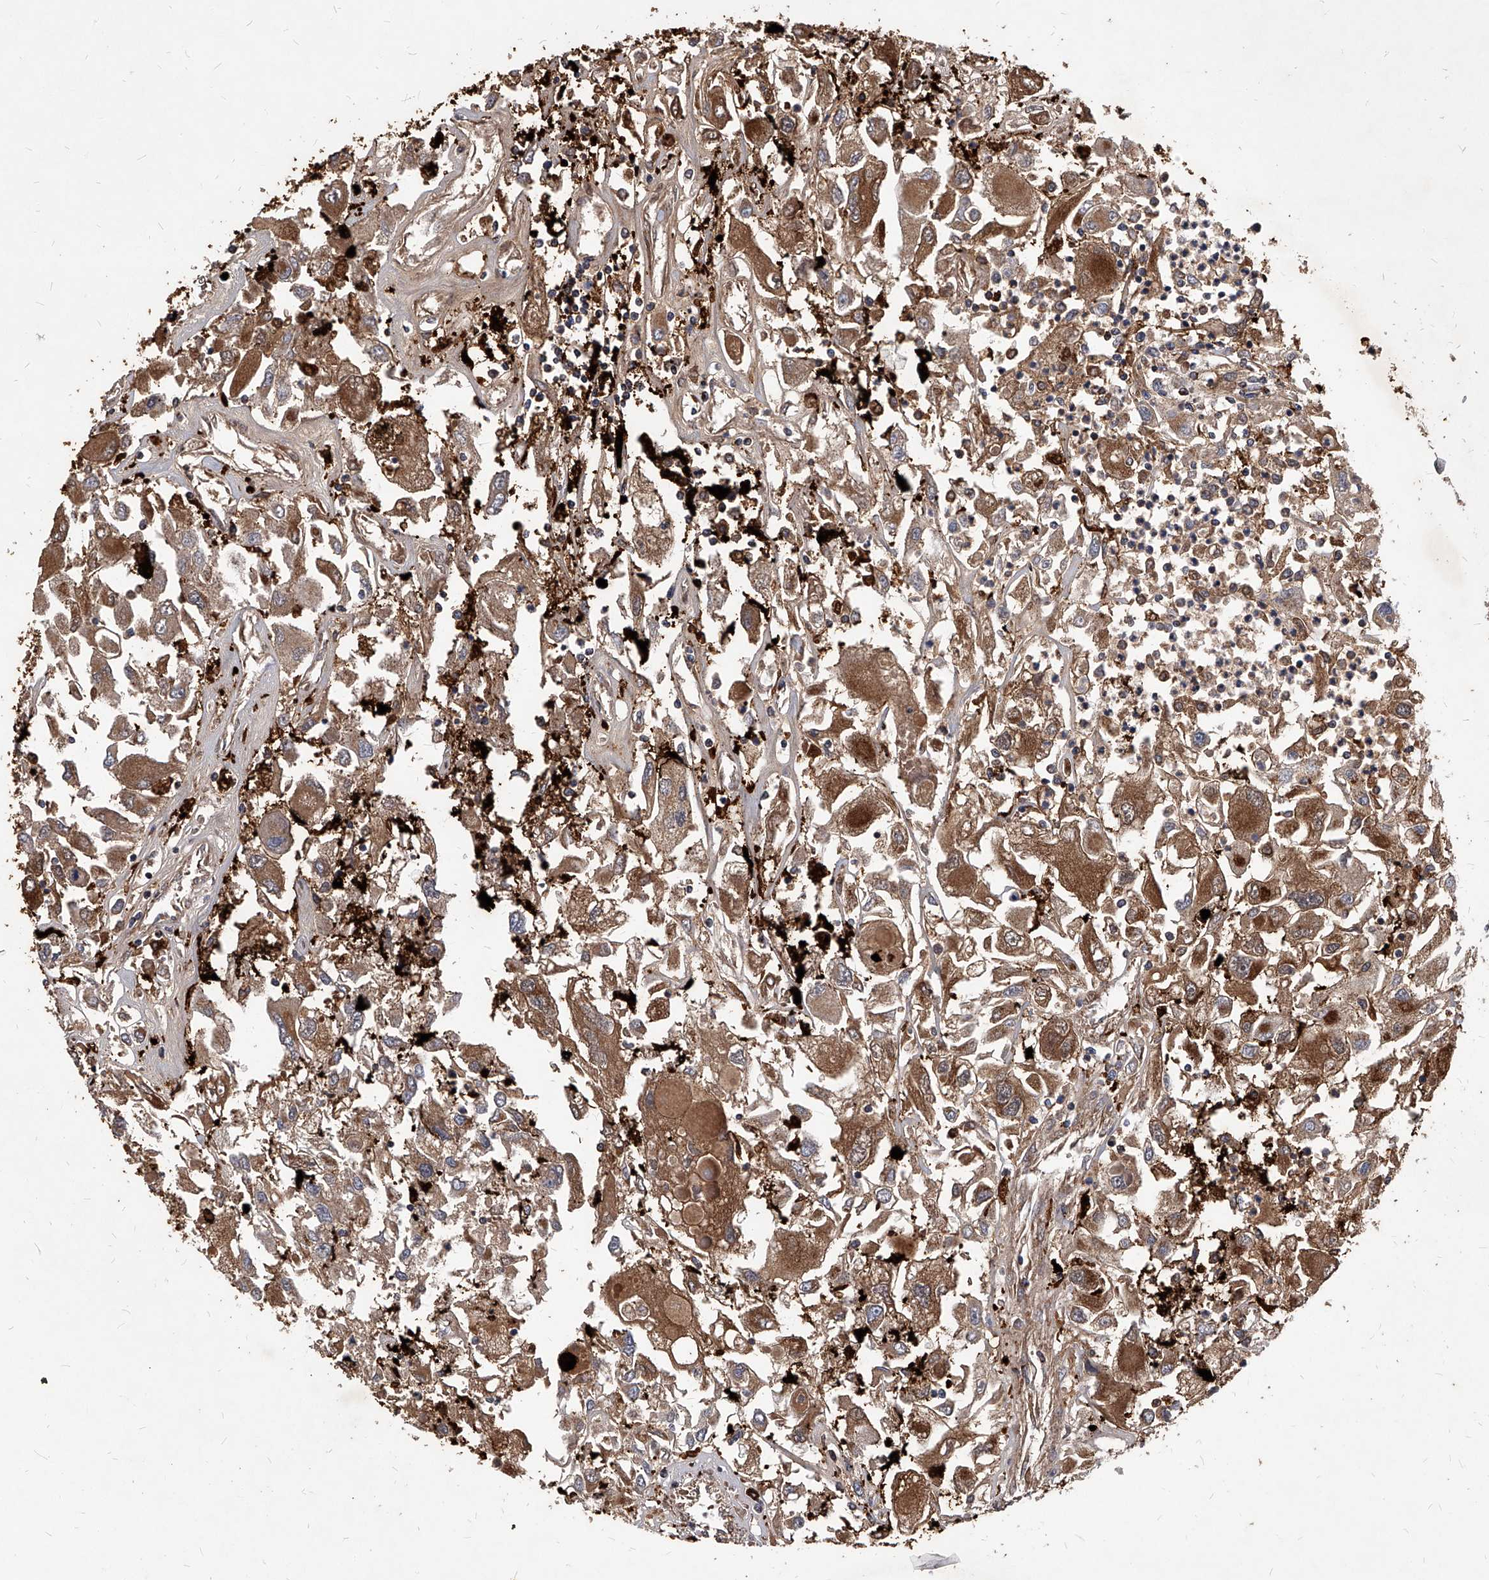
{"staining": {"intensity": "moderate", "quantity": ">75%", "location": "cytoplasmic/membranous"}, "tissue": "renal cancer", "cell_type": "Tumor cells", "image_type": "cancer", "snomed": [{"axis": "morphology", "description": "Adenocarcinoma, NOS"}, {"axis": "topography", "description": "Kidney"}], "caption": "Immunohistochemistry micrograph of neoplastic tissue: human renal cancer (adenocarcinoma) stained using IHC reveals medium levels of moderate protein expression localized specifically in the cytoplasmic/membranous of tumor cells, appearing as a cytoplasmic/membranous brown color.", "gene": "SOBP", "patient": {"sex": "female", "age": 52}}